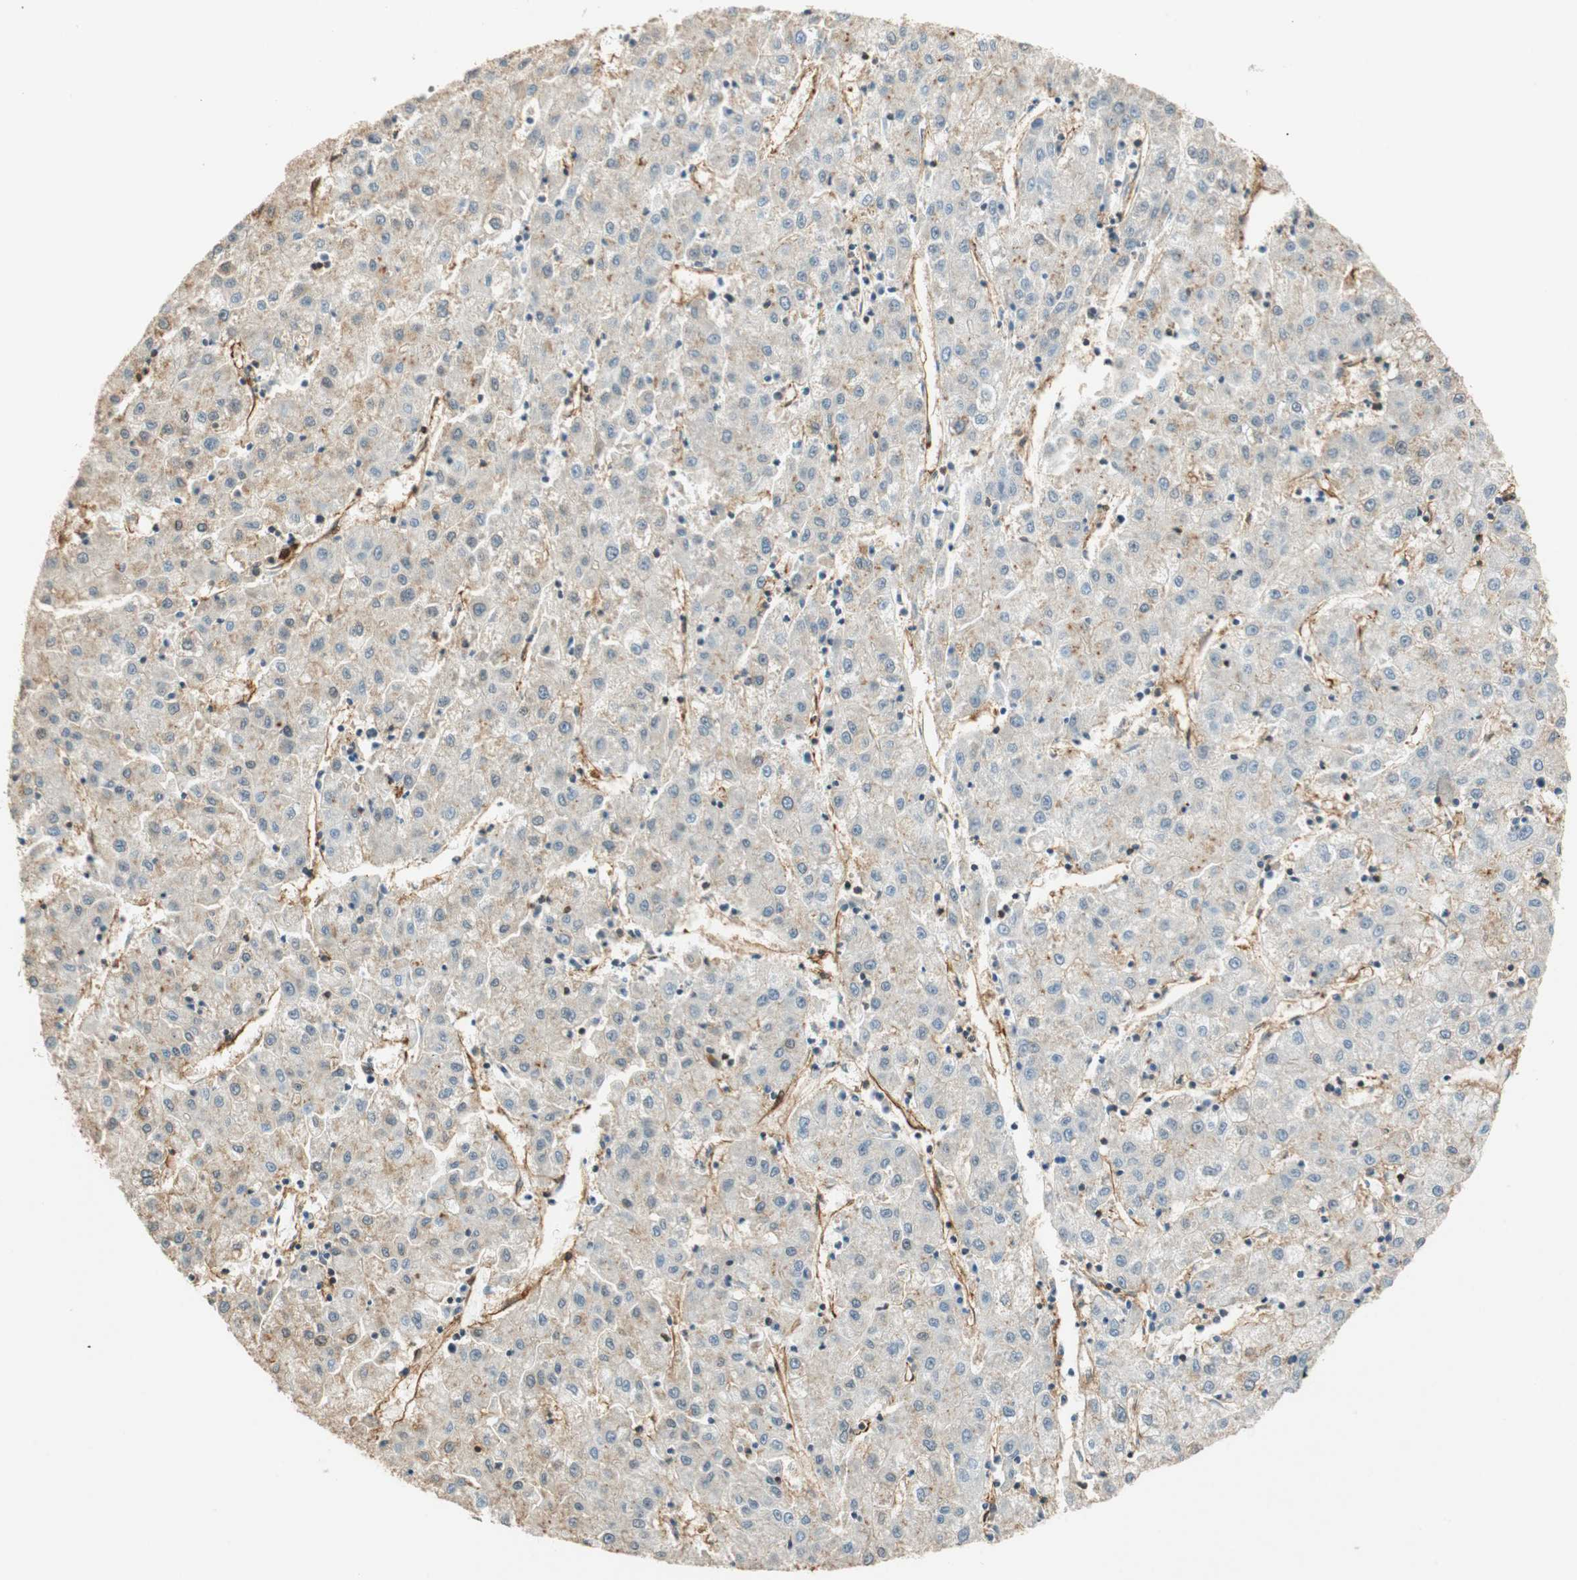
{"staining": {"intensity": "negative", "quantity": "none", "location": "none"}, "tissue": "liver cancer", "cell_type": "Tumor cells", "image_type": "cancer", "snomed": [{"axis": "morphology", "description": "Carcinoma, Hepatocellular, NOS"}, {"axis": "topography", "description": "Liver"}], "caption": "Hepatocellular carcinoma (liver) was stained to show a protein in brown. There is no significant staining in tumor cells.", "gene": "NES", "patient": {"sex": "male", "age": 72}}